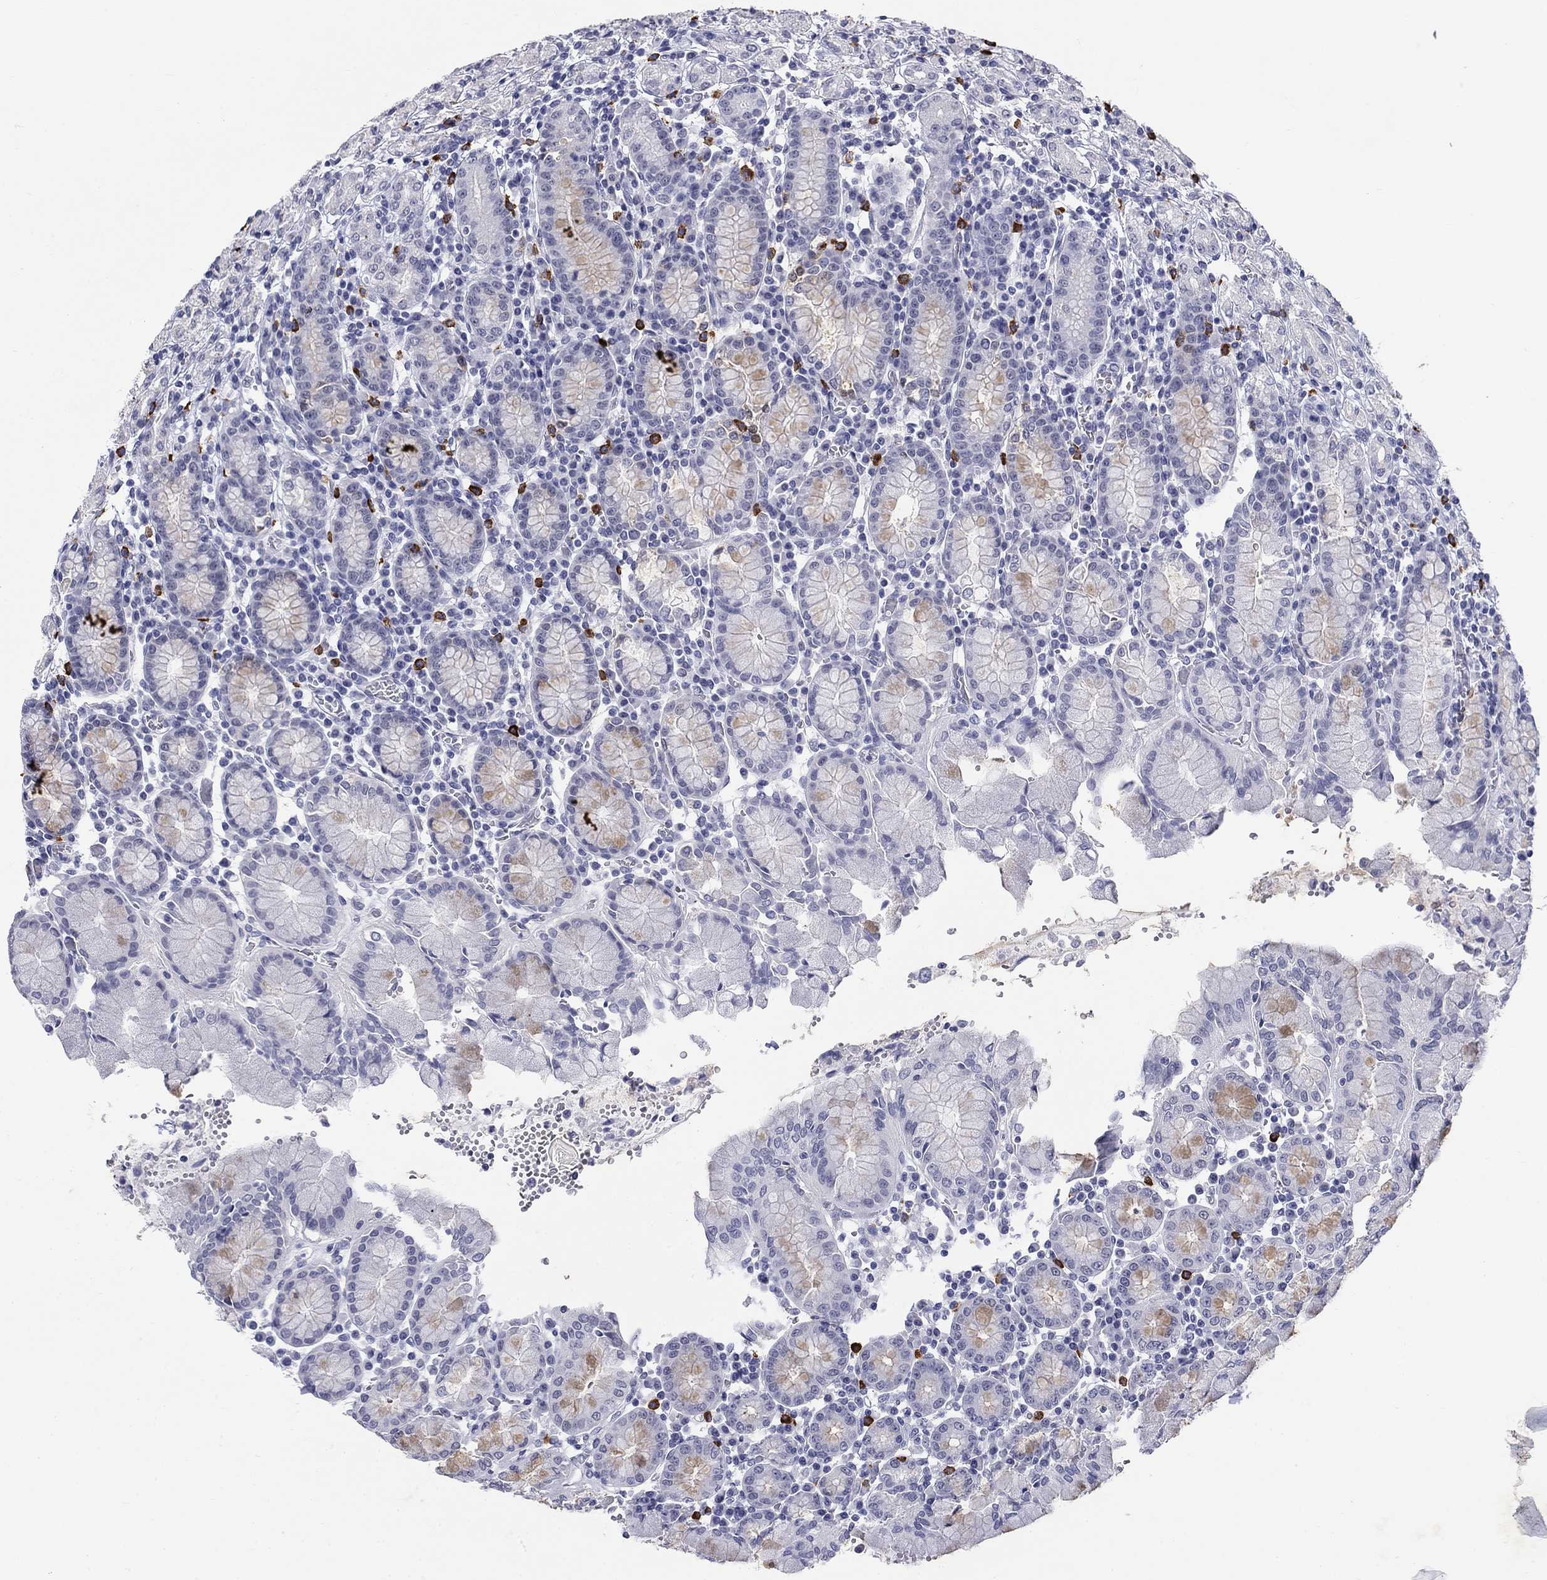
{"staining": {"intensity": "weak", "quantity": "<25%", "location": "cytoplasmic/membranous"}, "tissue": "stomach", "cell_type": "Glandular cells", "image_type": "normal", "snomed": [{"axis": "morphology", "description": "Normal tissue, NOS"}, {"axis": "topography", "description": "Stomach, upper"}, {"axis": "topography", "description": "Stomach"}], "caption": "Histopathology image shows no significant protein expression in glandular cells of benign stomach. (IHC, brightfield microscopy, high magnification).", "gene": "ECEL1", "patient": {"sex": "male", "age": 62}}